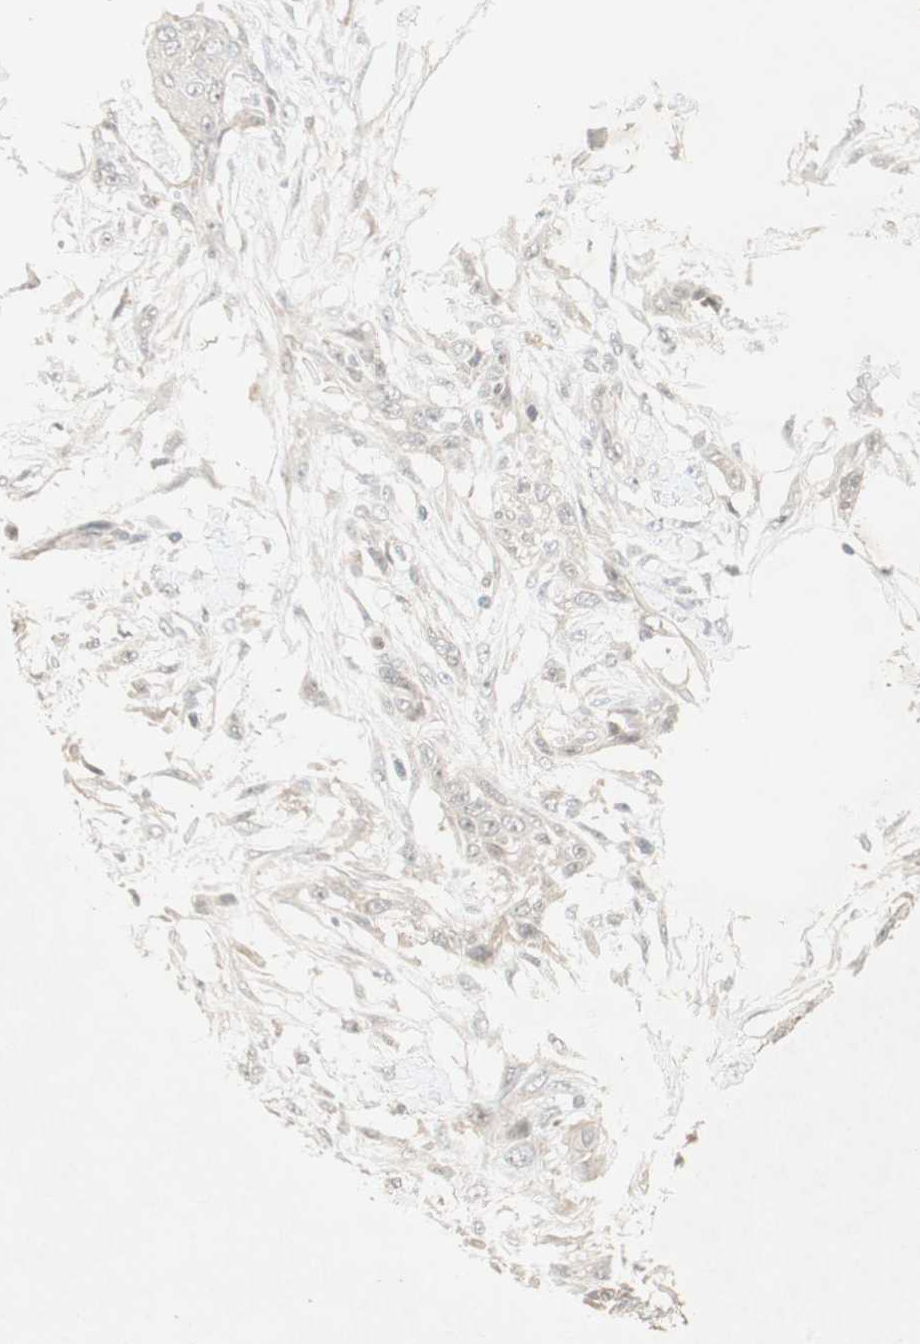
{"staining": {"intensity": "negative", "quantity": "none", "location": "none"}, "tissue": "skin cancer", "cell_type": "Tumor cells", "image_type": "cancer", "snomed": [{"axis": "morphology", "description": "Squamous cell carcinoma, NOS"}, {"axis": "topography", "description": "Skin"}], "caption": "Photomicrograph shows no protein expression in tumor cells of skin squamous cell carcinoma tissue. Nuclei are stained in blue.", "gene": "RNGTT", "patient": {"sex": "female", "age": 59}}